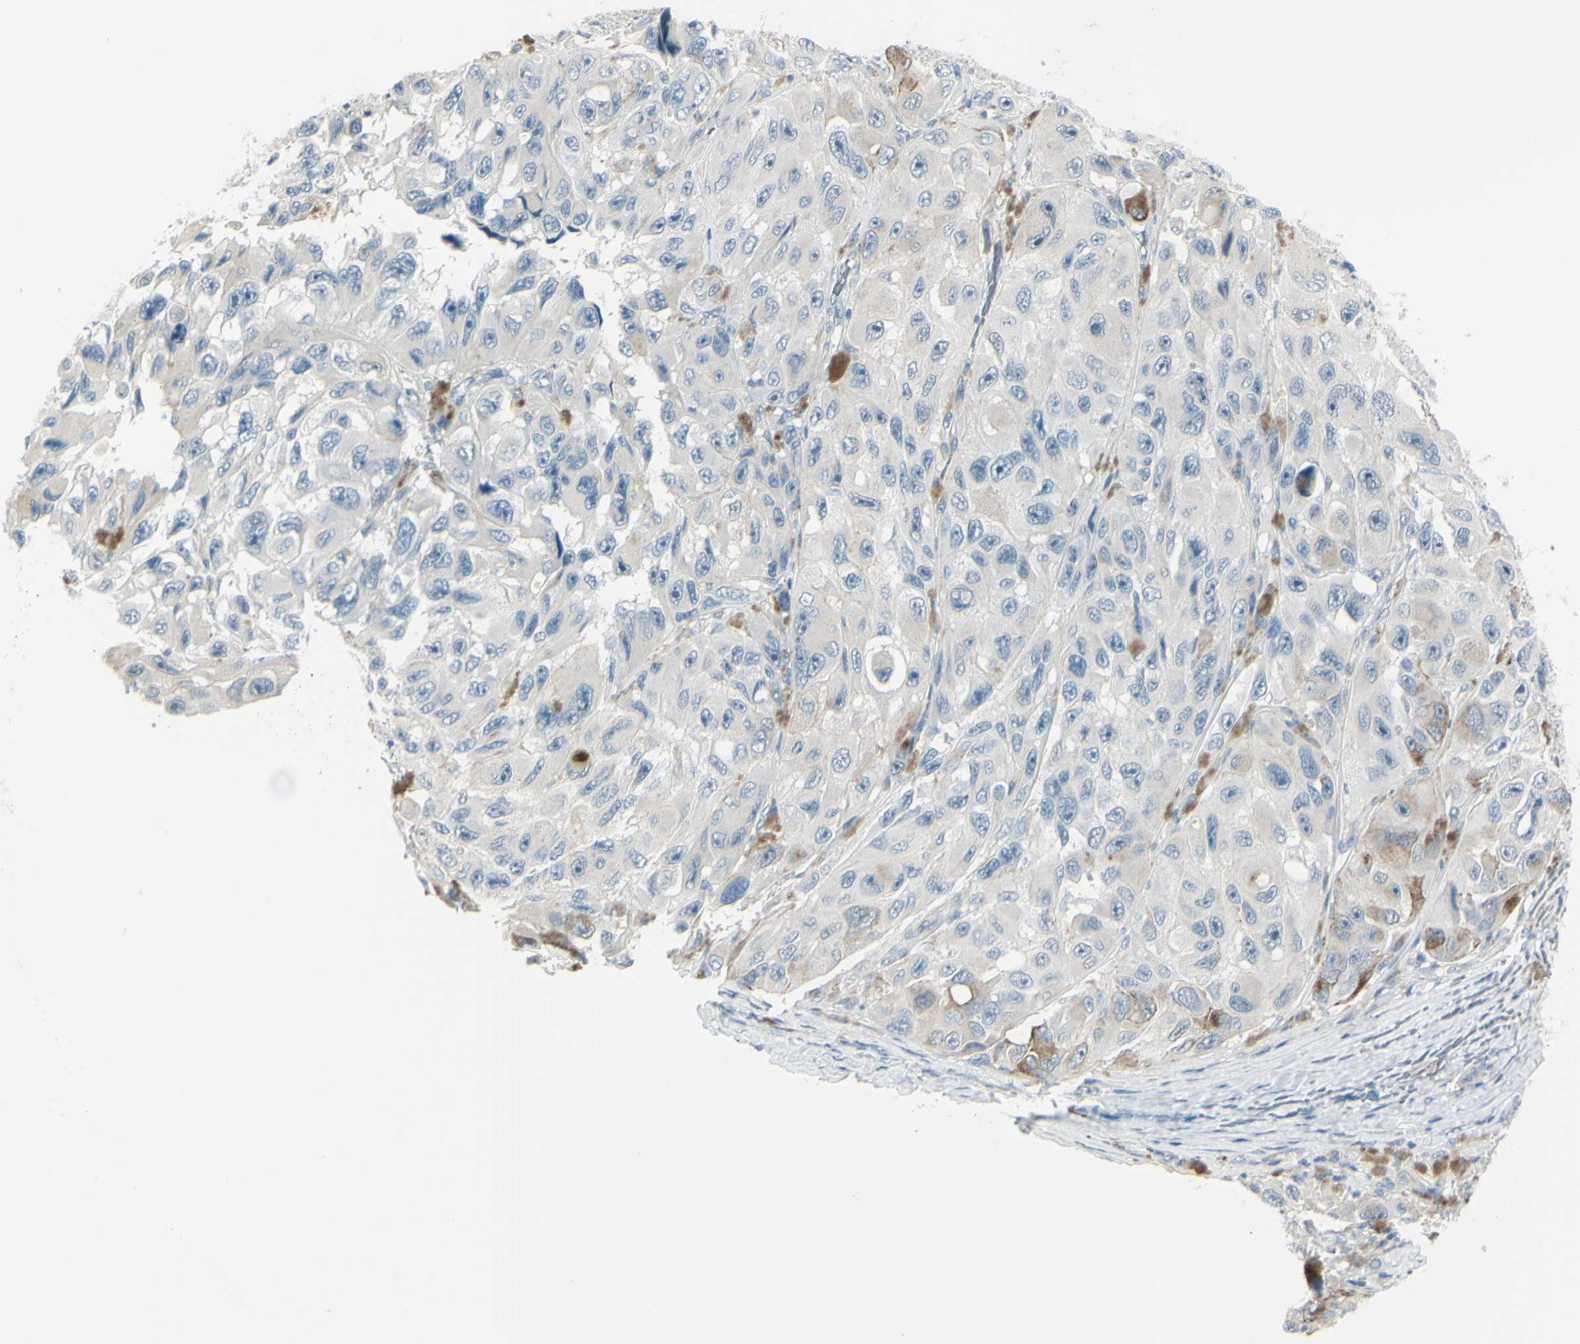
{"staining": {"intensity": "negative", "quantity": "none", "location": "none"}, "tissue": "melanoma", "cell_type": "Tumor cells", "image_type": "cancer", "snomed": [{"axis": "morphology", "description": "Malignant melanoma, NOS"}, {"axis": "topography", "description": "Skin"}], "caption": "IHC image of human melanoma stained for a protein (brown), which displays no expression in tumor cells.", "gene": "GPR34", "patient": {"sex": "female", "age": 73}}